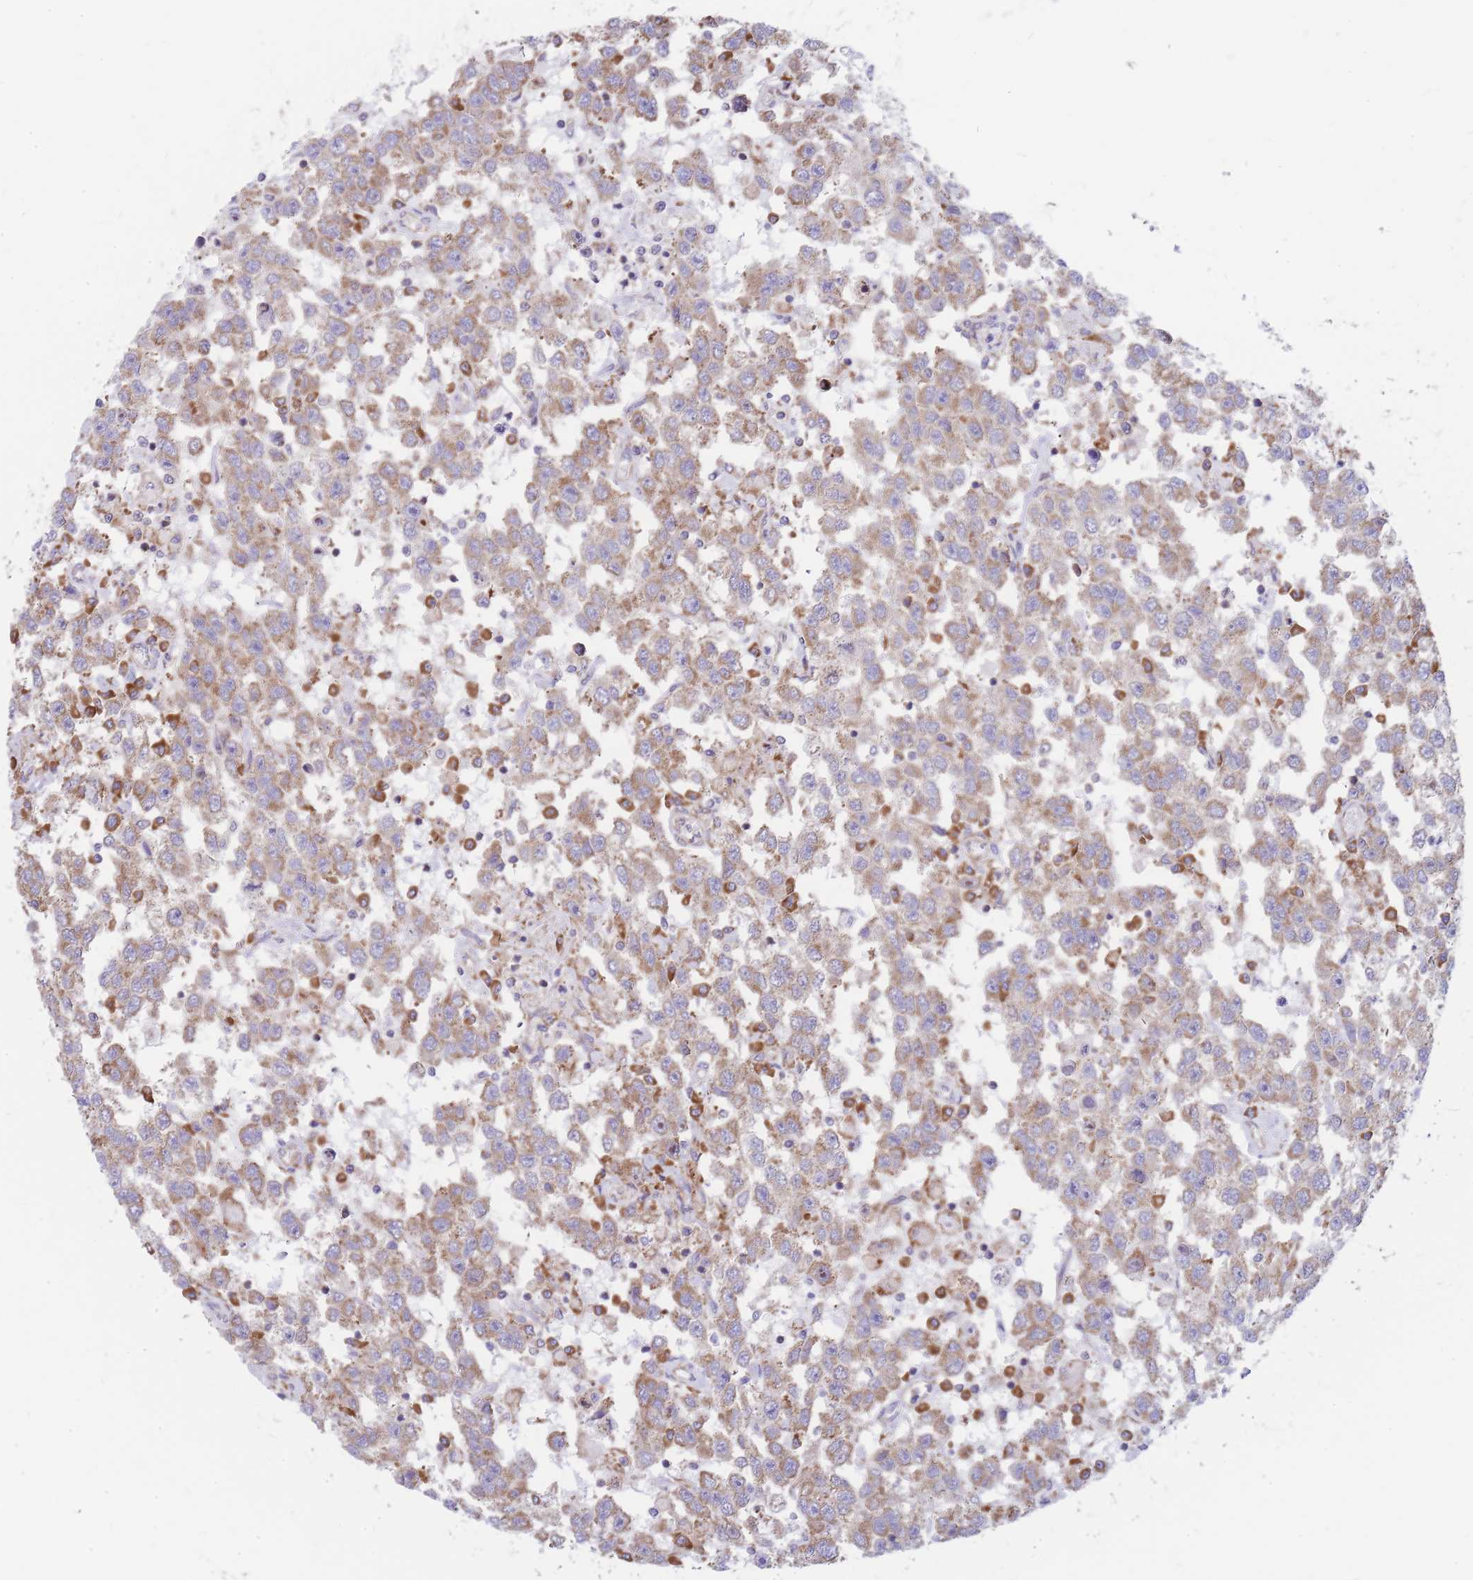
{"staining": {"intensity": "moderate", "quantity": ">75%", "location": "cytoplasmic/membranous"}, "tissue": "testis cancer", "cell_type": "Tumor cells", "image_type": "cancer", "snomed": [{"axis": "morphology", "description": "Seminoma, NOS"}, {"axis": "topography", "description": "Testis"}], "caption": "Immunohistochemical staining of testis cancer demonstrates medium levels of moderate cytoplasmic/membranous expression in about >75% of tumor cells. The protein of interest is stained brown, and the nuclei are stained in blue (DAB IHC with brightfield microscopy, high magnification).", "gene": "RPL8", "patient": {"sex": "male", "age": 41}}